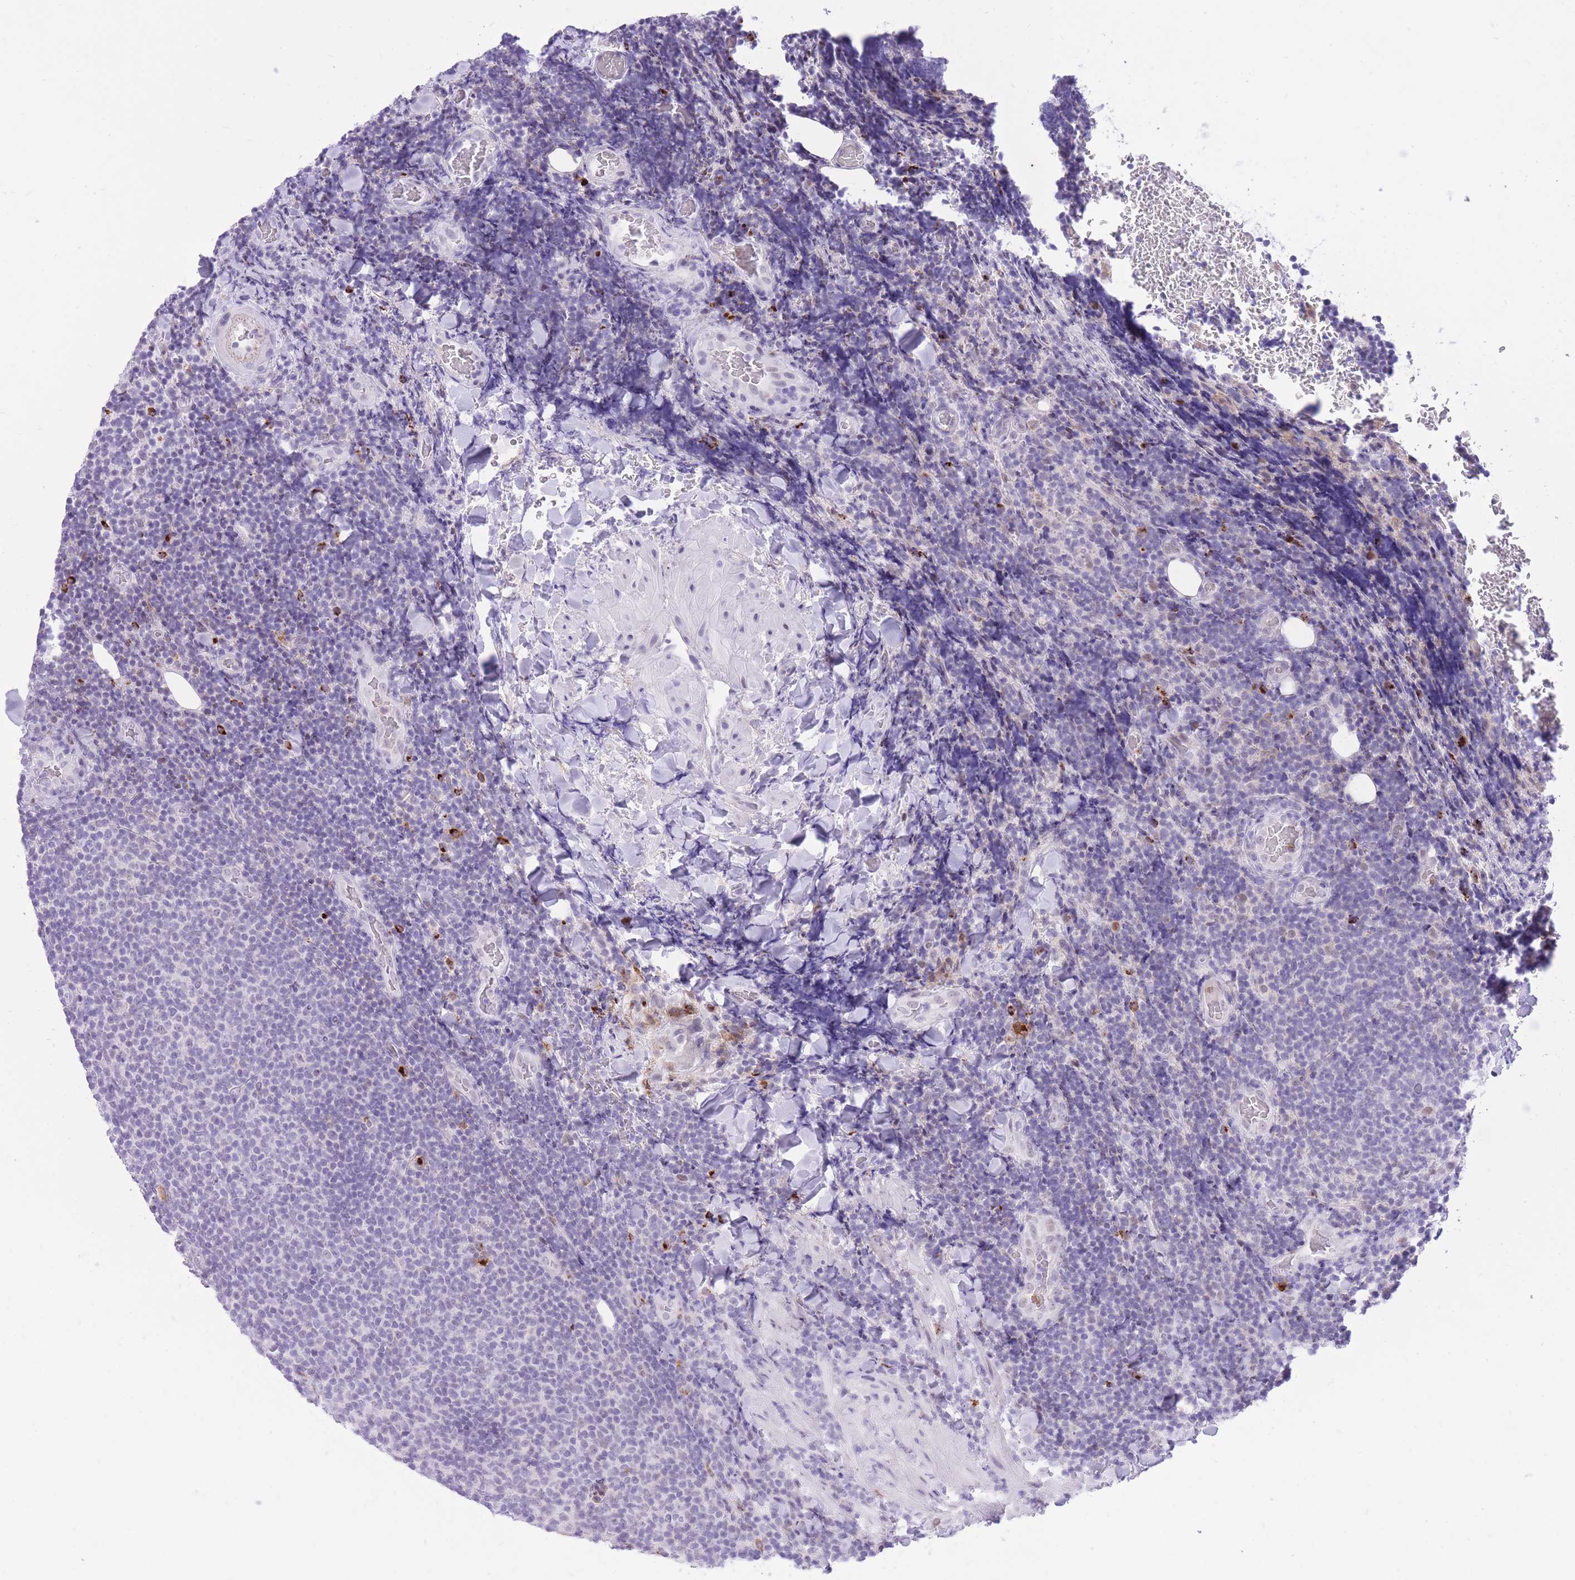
{"staining": {"intensity": "negative", "quantity": "none", "location": "none"}, "tissue": "lymphoma", "cell_type": "Tumor cells", "image_type": "cancer", "snomed": [{"axis": "morphology", "description": "Malignant lymphoma, non-Hodgkin's type, Low grade"}, {"axis": "topography", "description": "Lymph node"}], "caption": "IHC of lymphoma exhibits no positivity in tumor cells.", "gene": "MEIS3", "patient": {"sex": "male", "age": 66}}